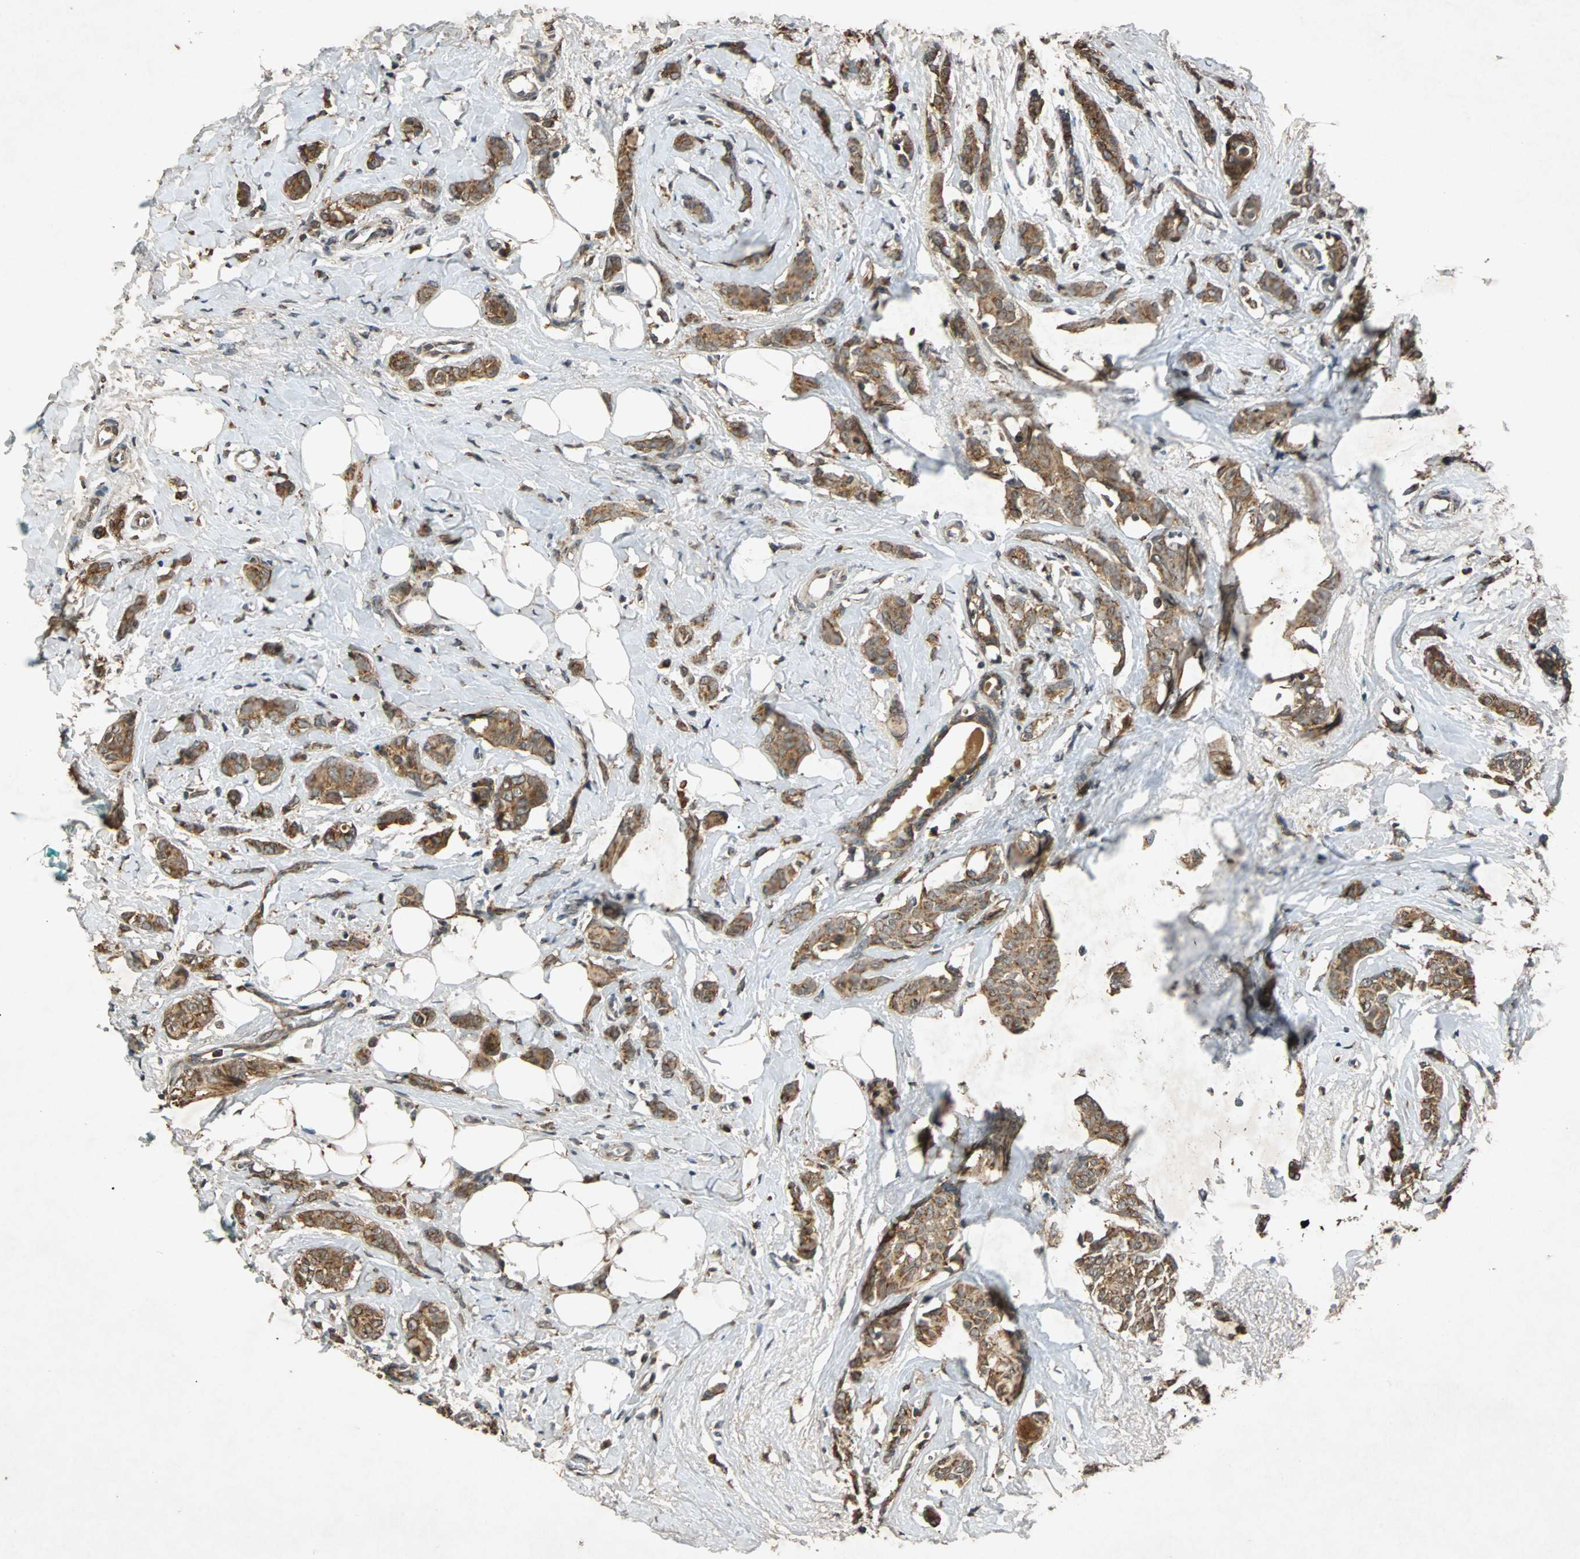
{"staining": {"intensity": "moderate", "quantity": ">75%", "location": "cytoplasmic/membranous"}, "tissue": "breast cancer", "cell_type": "Tumor cells", "image_type": "cancer", "snomed": [{"axis": "morphology", "description": "Lobular carcinoma"}, {"axis": "topography", "description": "Breast"}], "caption": "Immunohistochemical staining of human lobular carcinoma (breast) reveals medium levels of moderate cytoplasmic/membranous protein staining in about >75% of tumor cells.", "gene": "USP31", "patient": {"sex": "female", "age": 60}}